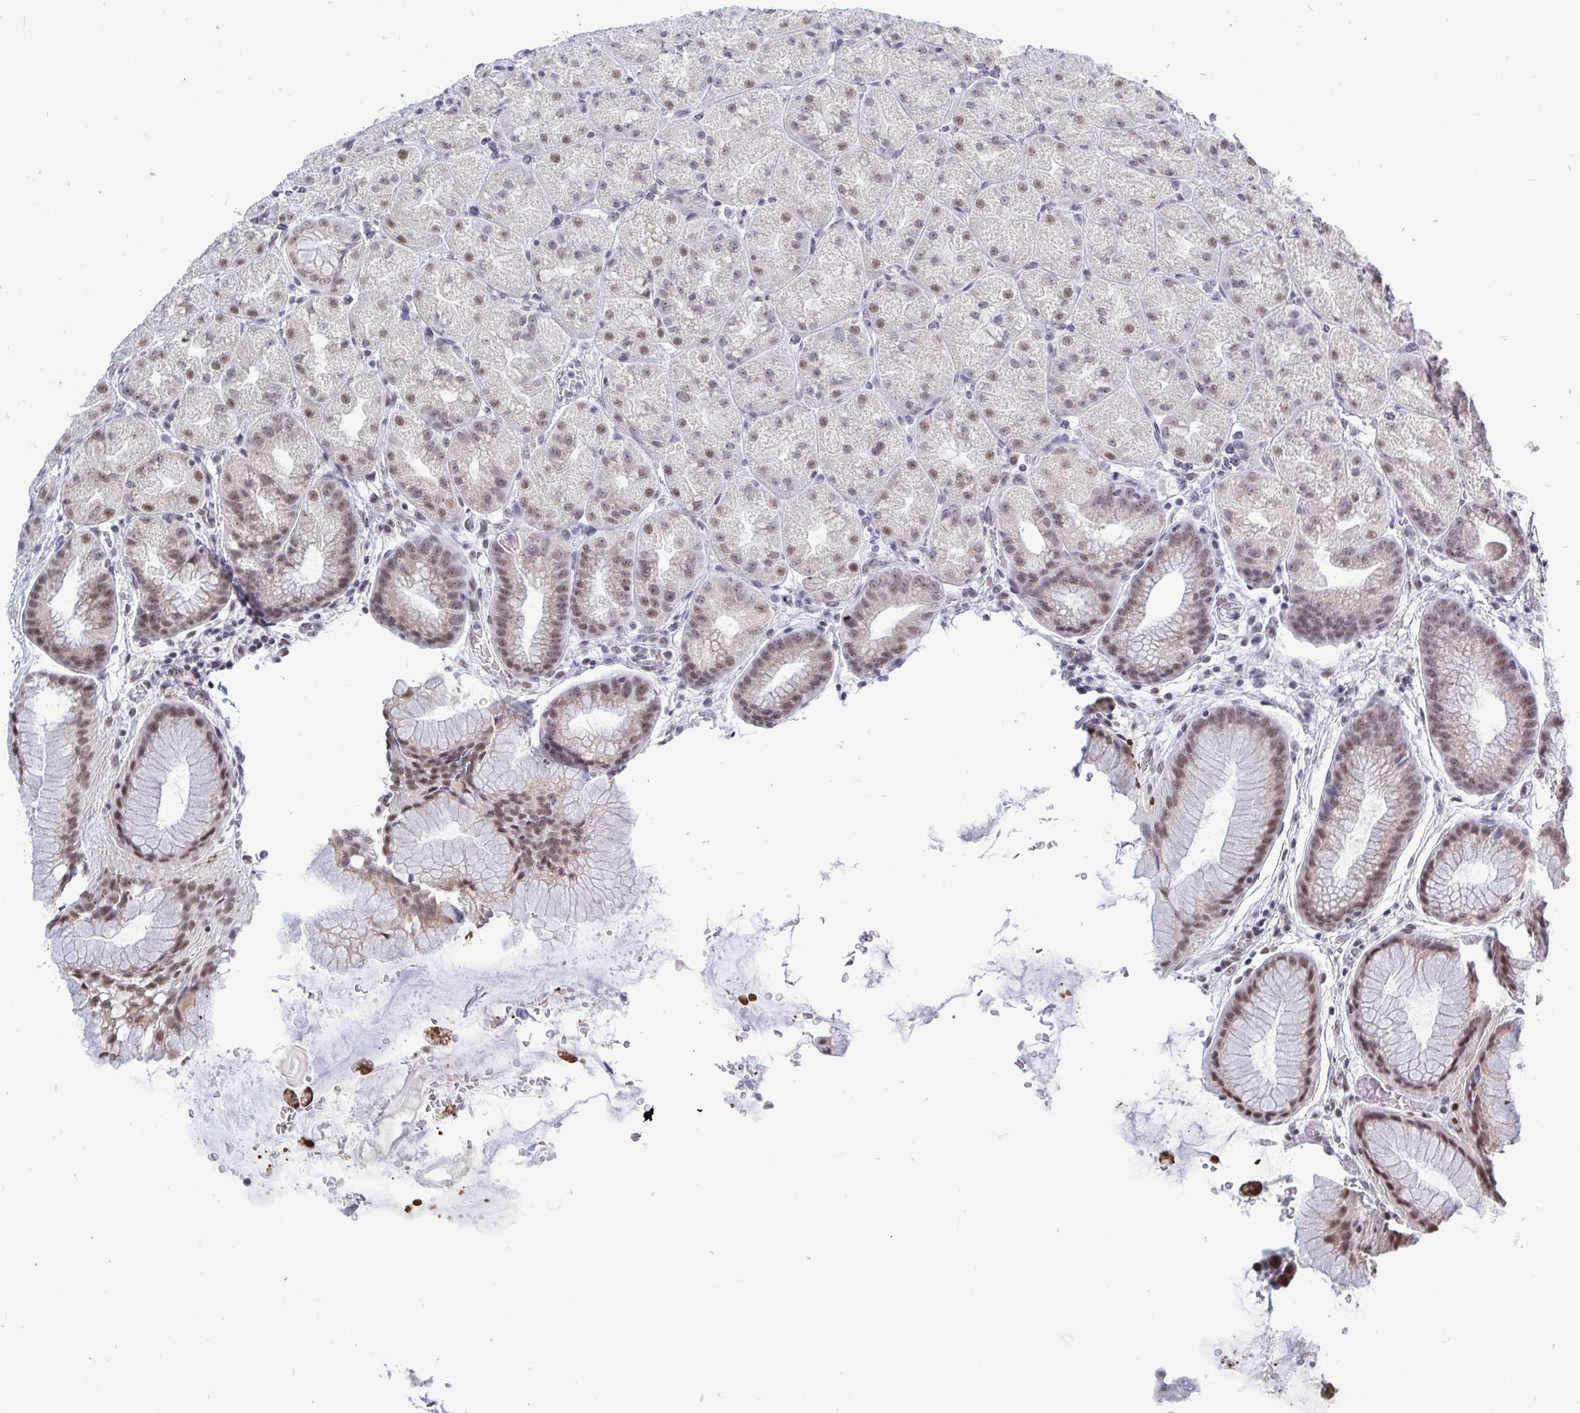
{"staining": {"intensity": "weak", "quantity": ">75%", "location": "nuclear"}, "tissue": "stomach", "cell_type": "Glandular cells", "image_type": "normal", "snomed": [{"axis": "morphology", "description": "Normal tissue, NOS"}, {"axis": "topography", "description": "Stomach, upper"}, {"axis": "topography", "description": "Stomach"}], "caption": "Protein analysis of unremarkable stomach exhibits weak nuclear expression in about >75% of glandular cells.", "gene": "TRIP12", "patient": {"sex": "male", "age": 48}}